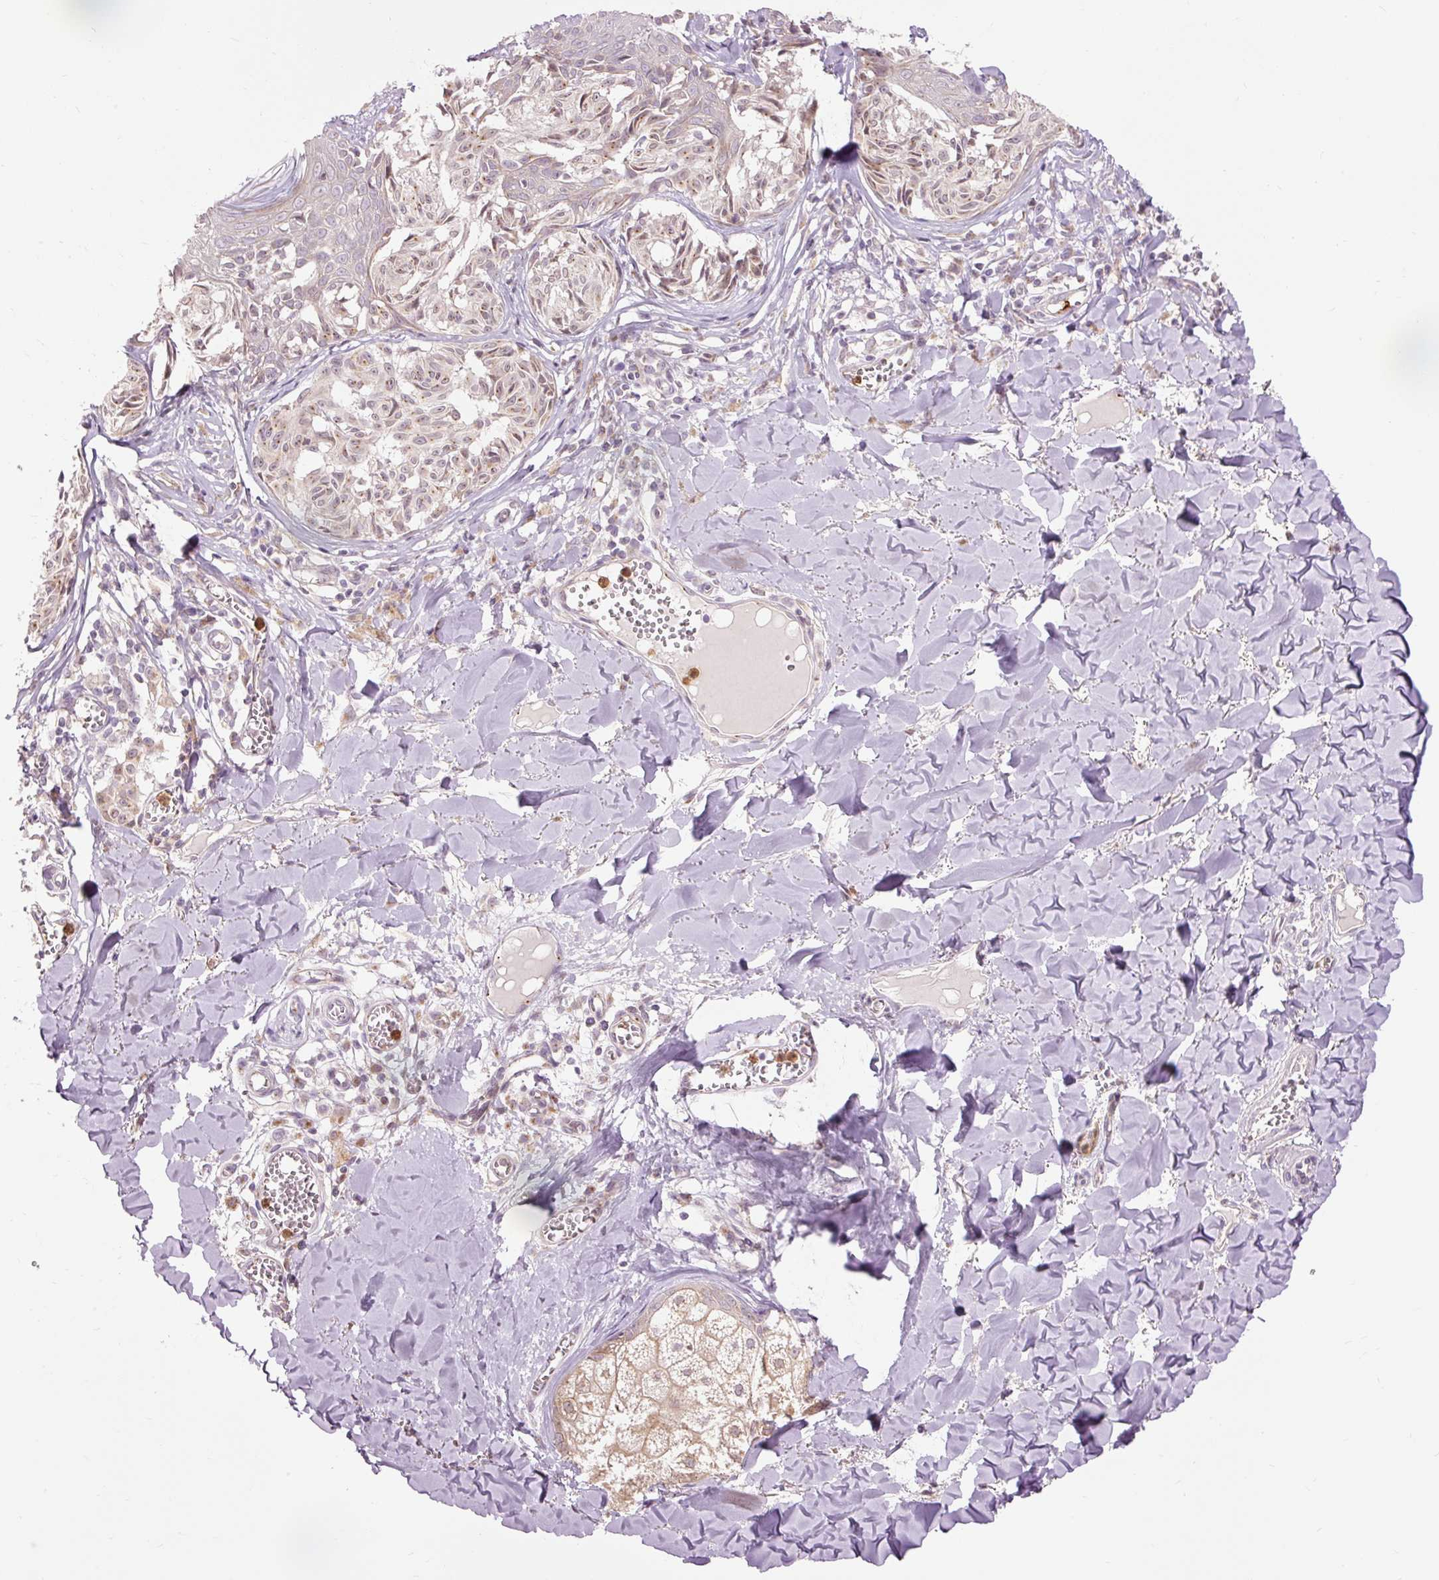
{"staining": {"intensity": "weak", "quantity": ">75%", "location": "nuclear"}, "tissue": "melanoma", "cell_type": "Tumor cells", "image_type": "cancer", "snomed": [{"axis": "morphology", "description": "Malignant melanoma, NOS"}, {"axis": "topography", "description": "Skin"}], "caption": "Brown immunohistochemical staining in human malignant melanoma exhibits weak nuclear expression in approximately >75% of tumor cells.", "gene": "PRDX5", "patient": {"sex": "female", "age": 43}}